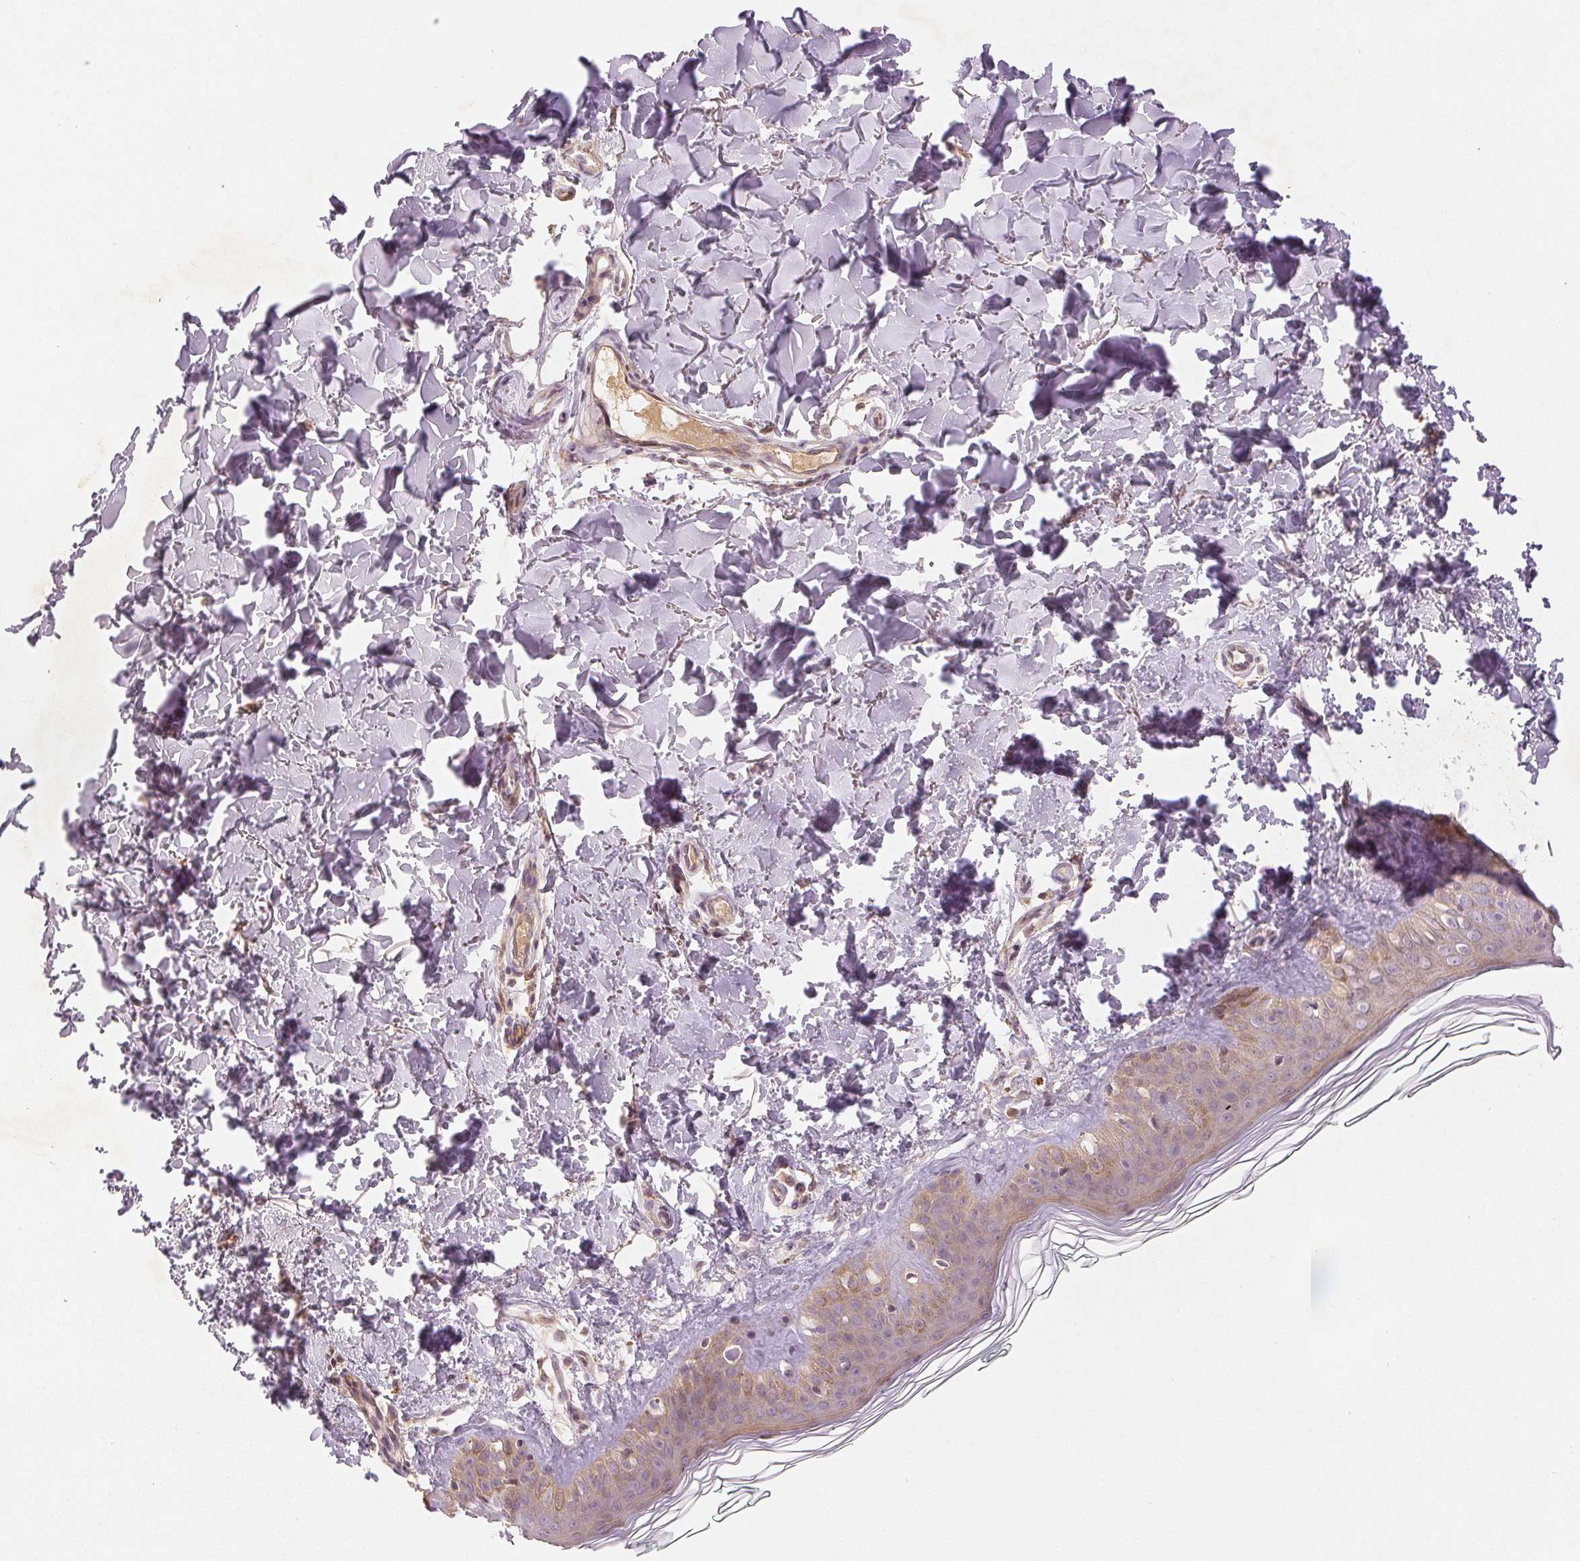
{"staining": {"intensity": "negative", "quantity": "none", "location": "none"}, "tissue": "skin", "cell_type": "Fibroblasts", "image_type": "normal", "snomed": [{"axis": "morphology", "description": "Normal tissue, NOS"}, {"axis": "topography", "description": "Skin"}, {"axis": "topography", "description": "Peripheral nerve tissue"}], "caption": "Immunohistochemistry photomicrograph of normal skin stained for a protein (brown), which displays no staining in fibroblasts.", "gene": "YIF1B", "patient": {"sex": "female", "age": 45}}